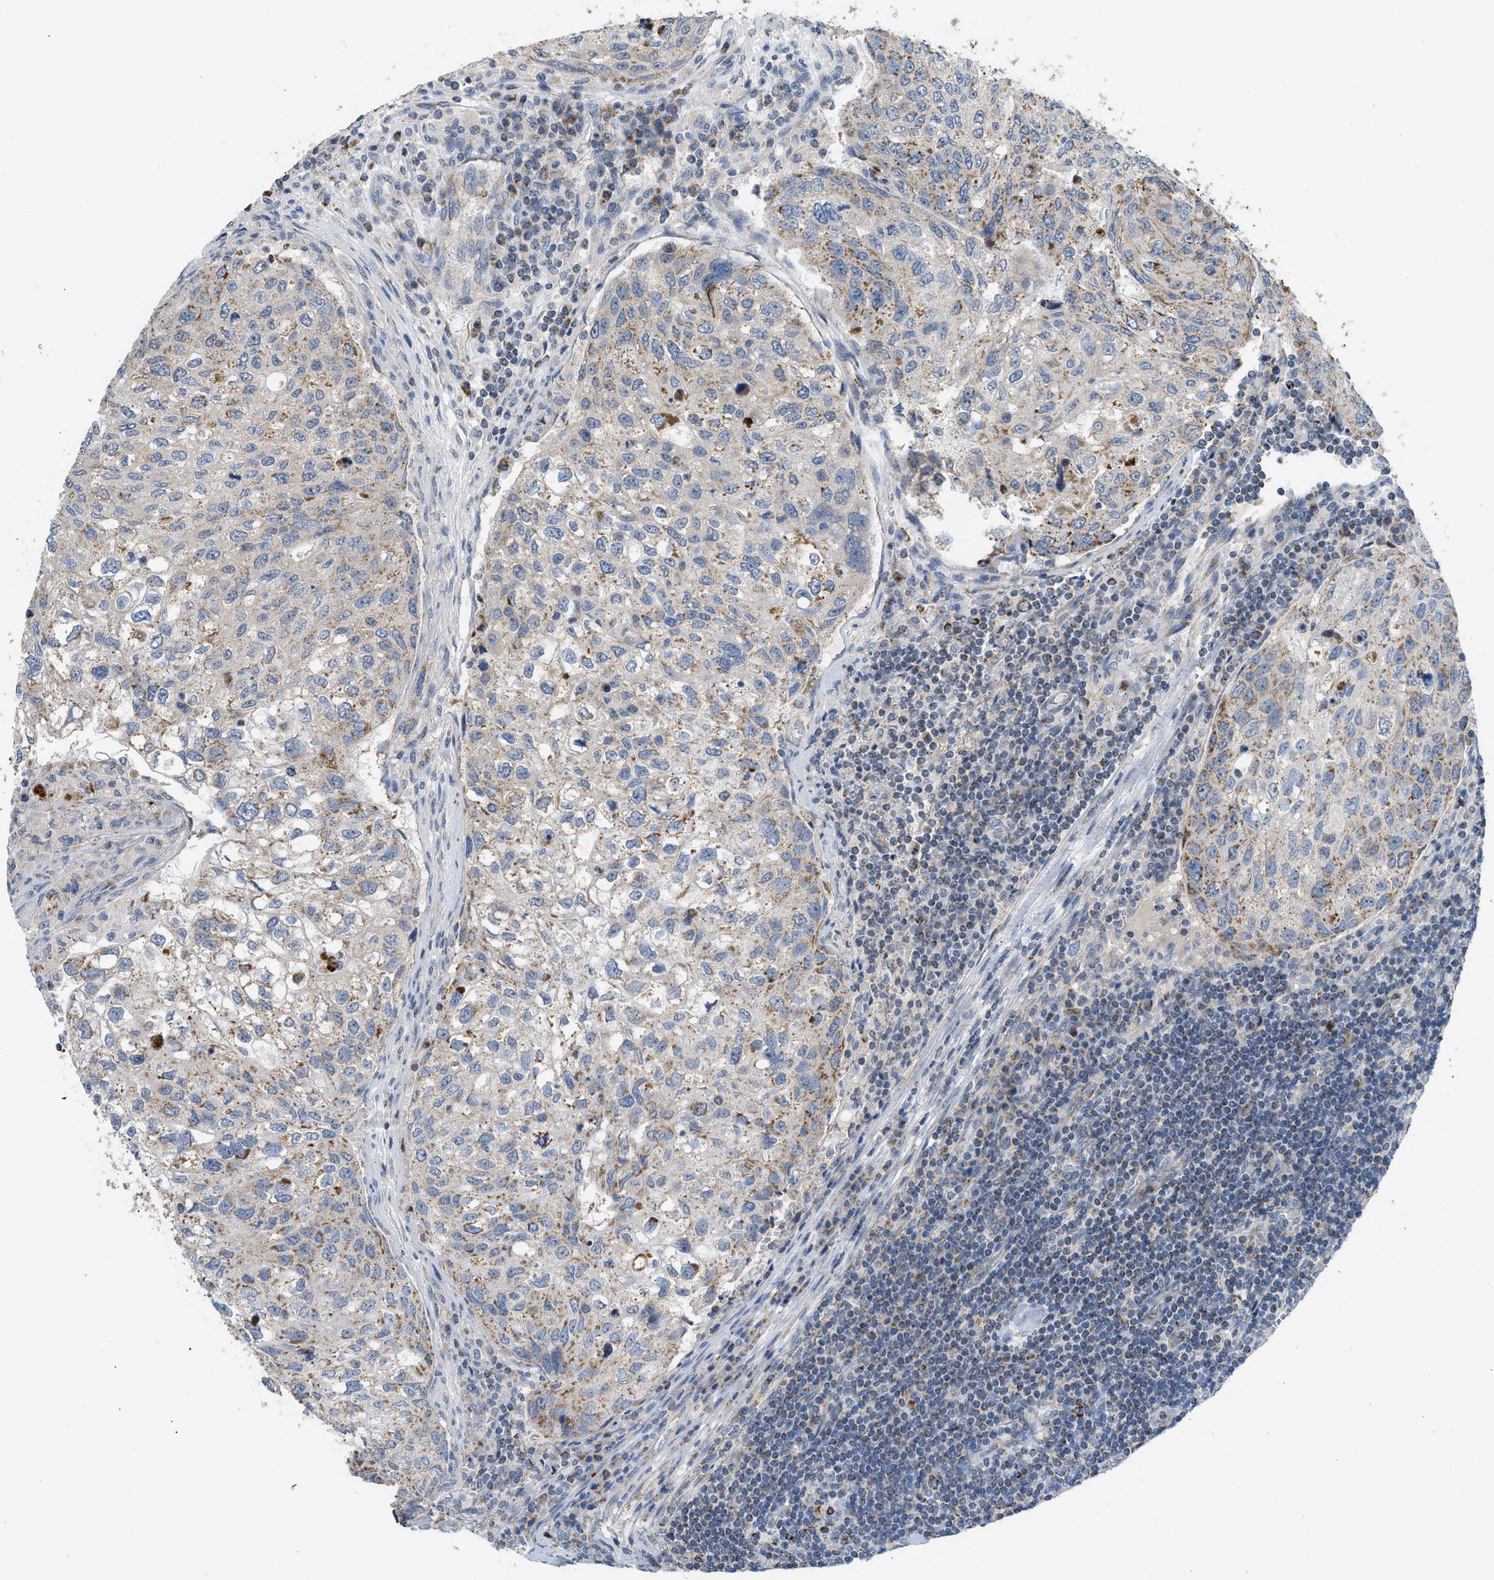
{"staining": {"intensity": "weak", "quantity": "25%-75%", "location": "cytoplasmic/membranous"}, "tissue": "urothelial cancer", "cell_type": "Tumor cells", "image_type": "cancer", "snomed": [{"axis": "morphology", "description": "Urothelial carcinoma, High grade"}, {"axis": "topography", "description": "Lymph node"}, {"axis": "topography", "description": "Urinary bladder"}], "caption": "A micrograph of human urothelial cancer stained for a protein displays weak cytoplasmic/membranous brown staining in tumor cells.", "gene": "GOT2", "patient": {"sex": "male", "age": 51}}